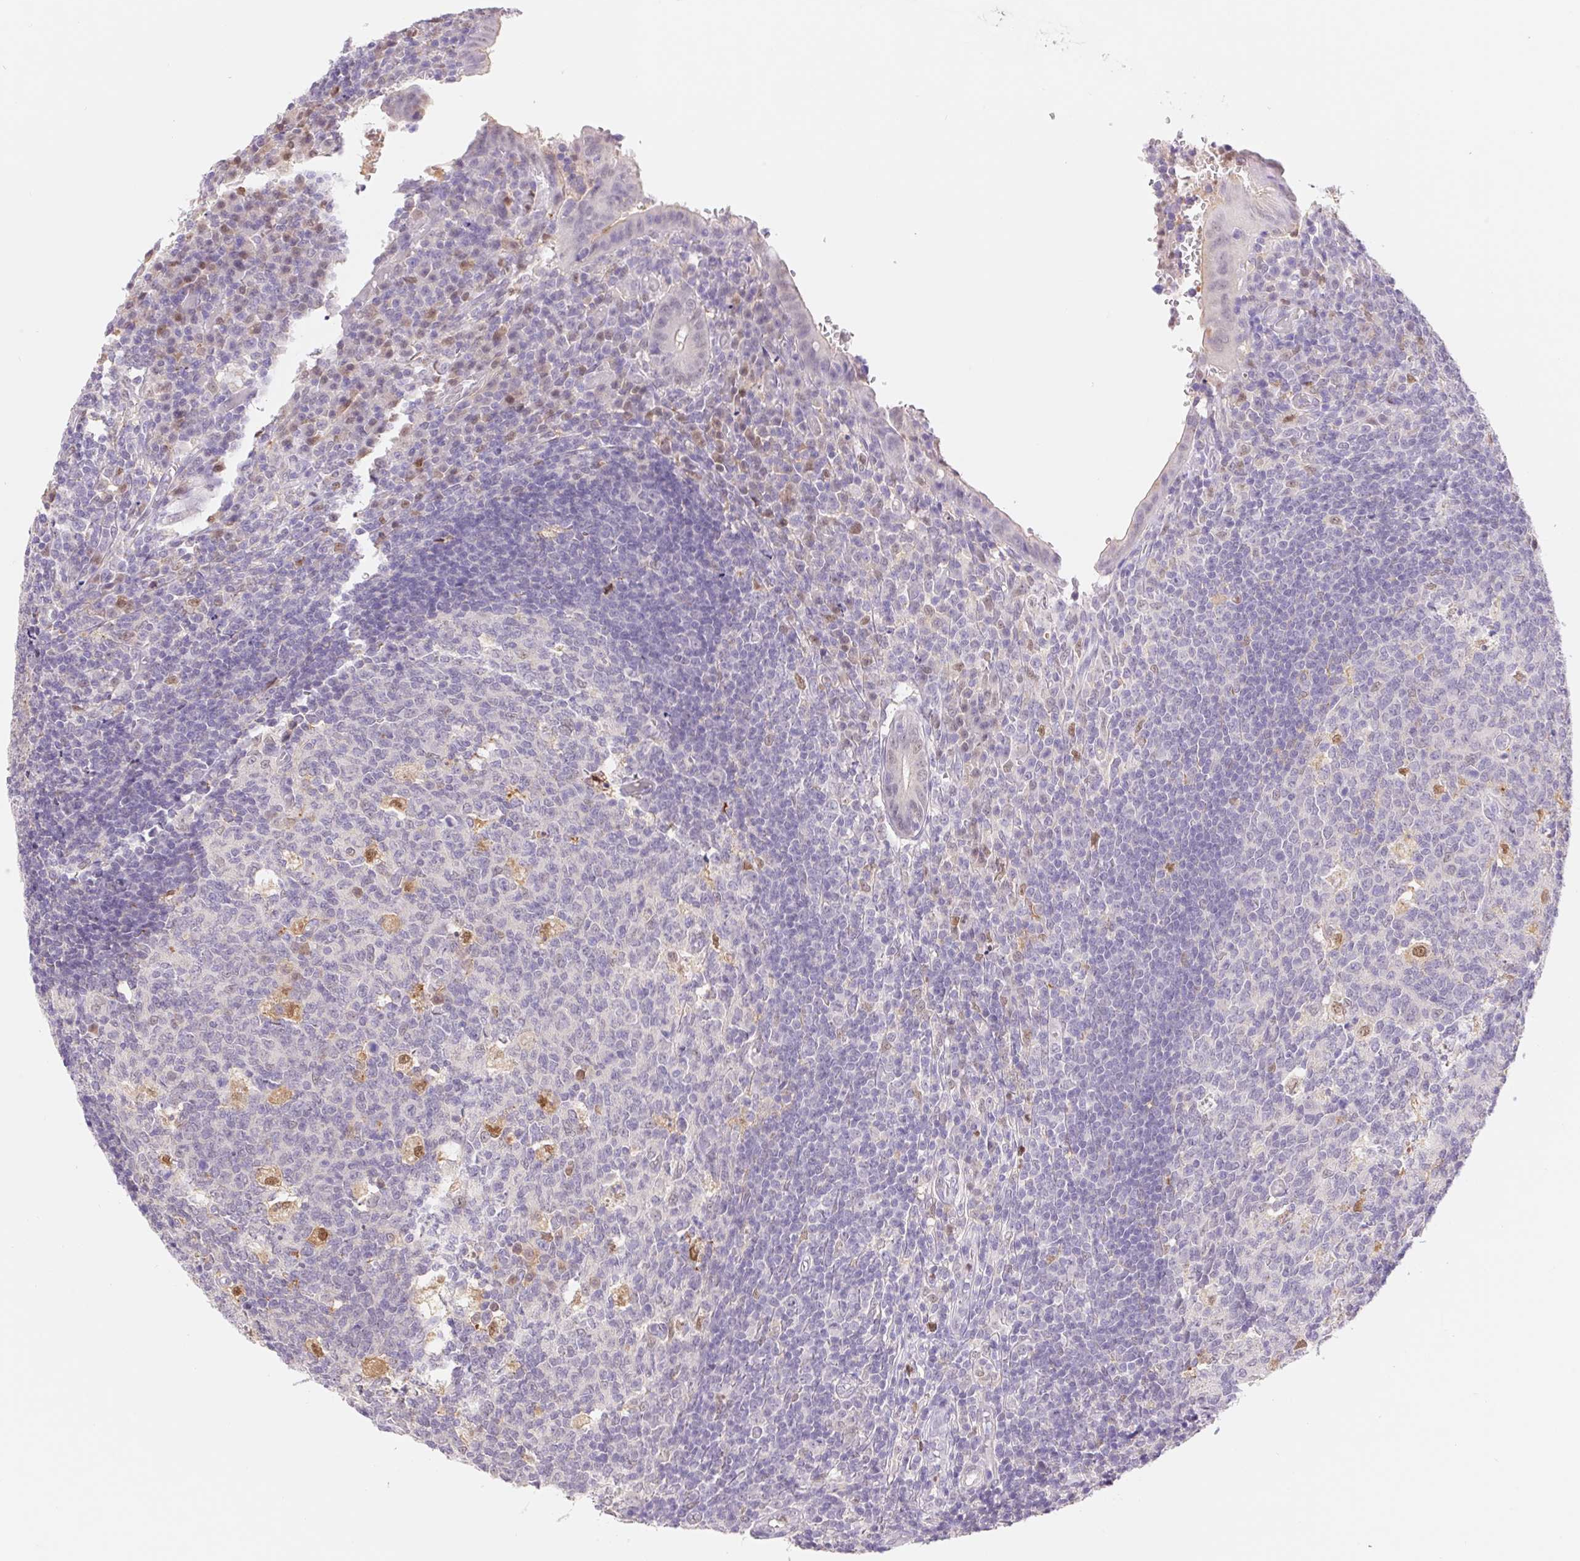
{"staining": {"intensity": "weak", "quantity": "<25%", "location": "nuclear"}, "tissue": "appendix", "cell_type": "Glandular cells", "image_type": "normal", "snomed": [{"axis": "morphology", "description": "Normal tissue, NOS"}, {"axis": "topography", "description": "Appendix"}], "caption": "A high-resolution image shows IHC staining of benign appendix, which demonstrates no significant positivity in glandular cells.", "gene": "L3MBTL4", "patient": {"sex": "male", "age": 18}}